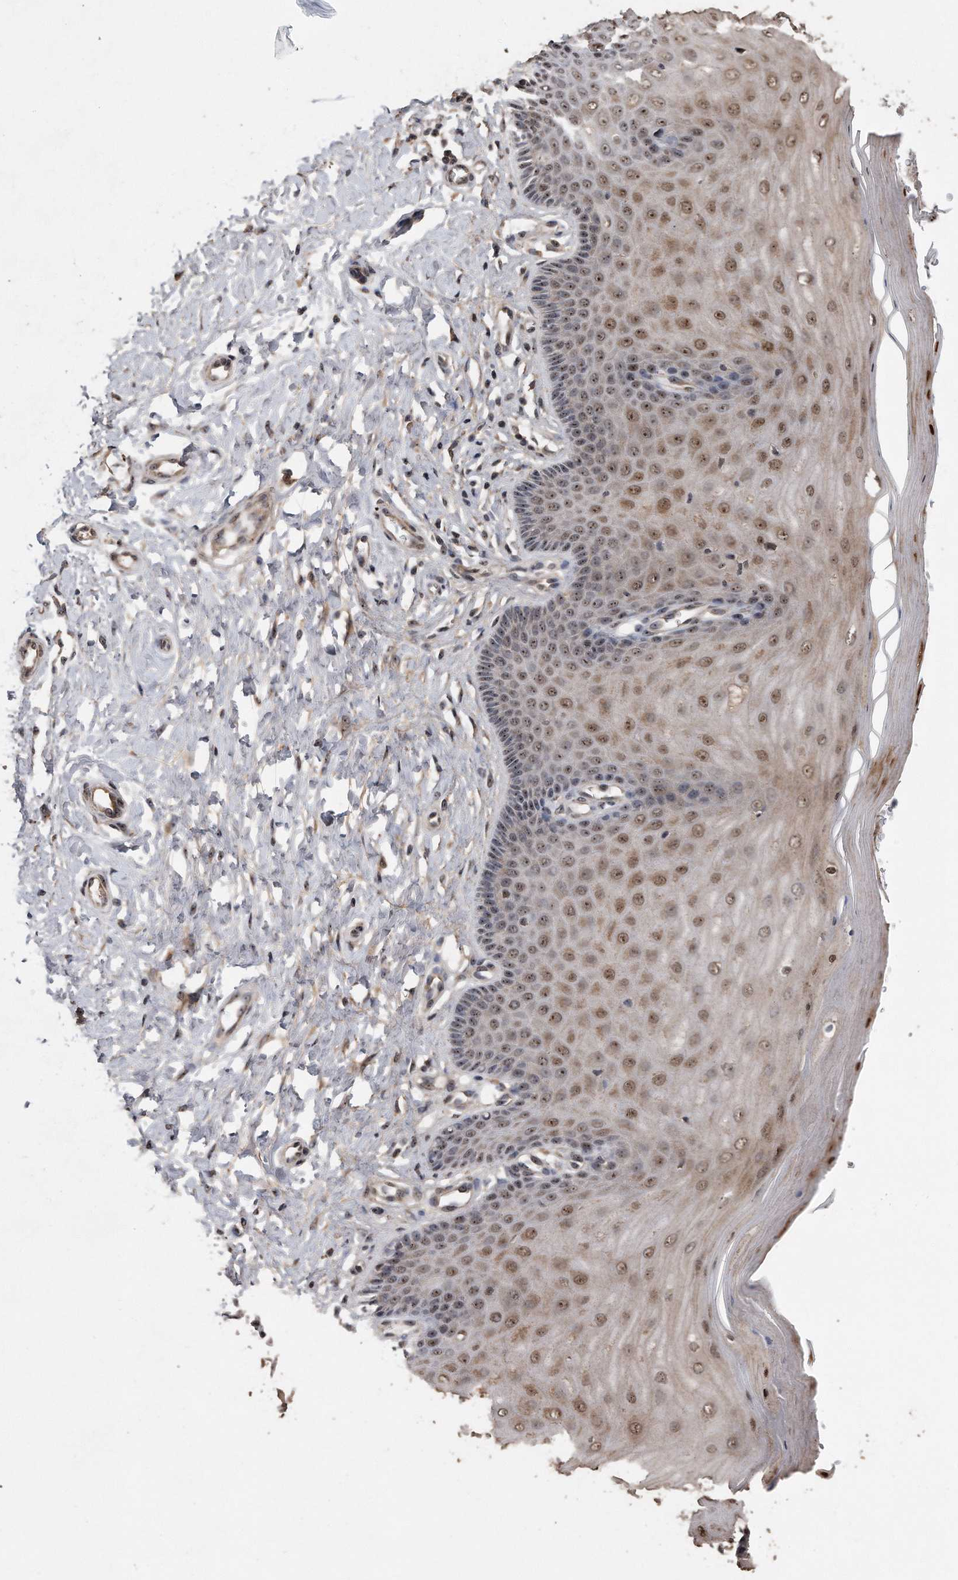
{"staining": {"intensity": "moderate", "quantity": ">75%", "location": "cytoplasmic/membranous,nuclear"}, "tissue": "cervix", "cell_type": "Glandular cells", "image_type": "normal", "snomed": [{"axis": "morphology", "description": "Normal tissue, NOS"}, {"axis": "topography", "description": "Cervix"}], "caption": "This histopathology image shows immunohistochemistry staining of normal cervix, with medium moderate cytoplasmic/membranous,nuclear expression in approximately >75% of glandular cells.", "gene": "PELO", "patient": {"sex": "female", "age": 55}}